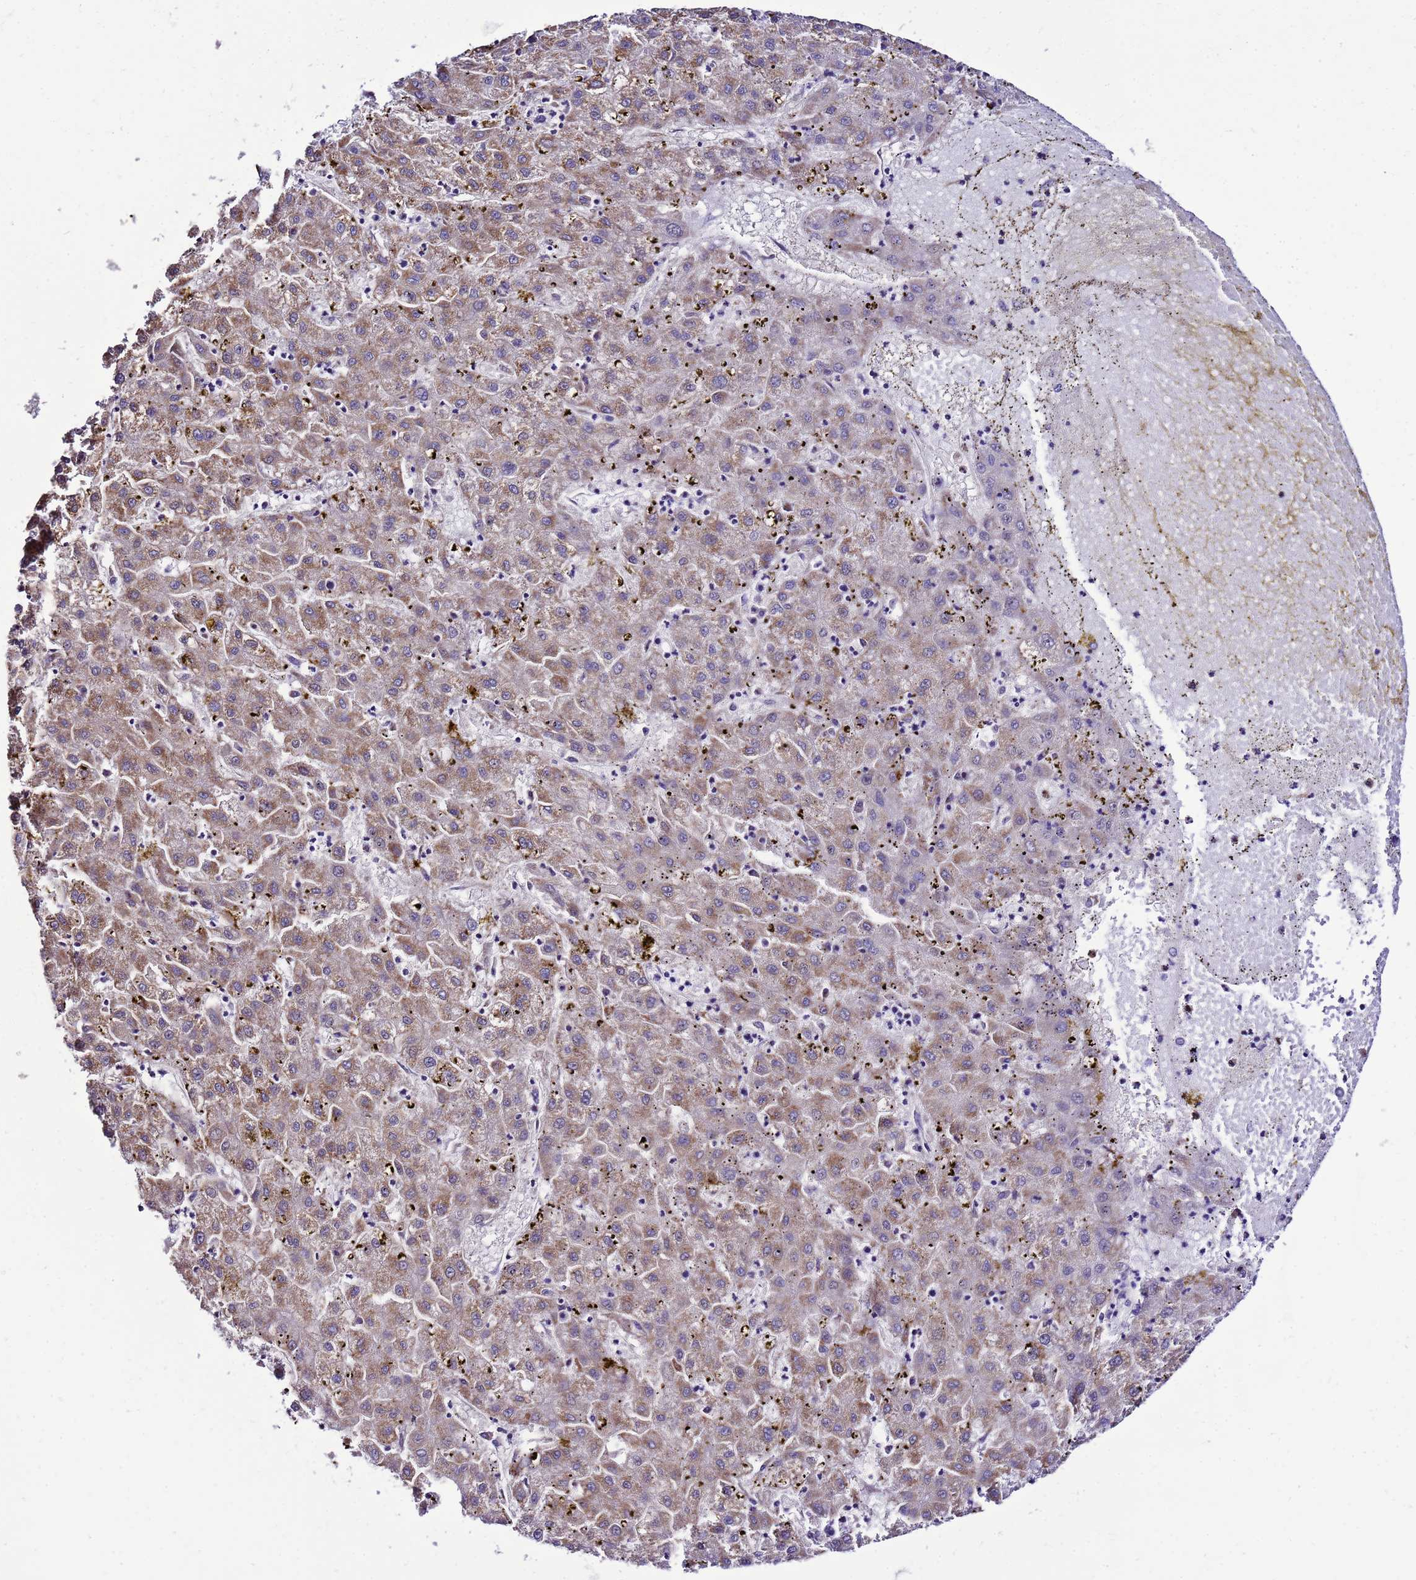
{"staining": {"intensity": "moderate", "quantity": ">75%", "location": "cytoplasmic/membranous"}, "tissue": "liver cancer", "cell_type": "Tumor cells", "image_type": "cancer", "snomed": [{"axis": "morphology", "description": "Carcinoma, Hepatocellular, NOS"}, {"axis": "topography", "description": "Liver"}], "caption": "A brown stain labels moderate cytoplasmic/membranous positivity of a protein in human liver cancer tumor cells. (DAB IHC, brown staining for protein, blue staining for nuclei).", "gene": "DPH6", "patient": {"sex": "male", "age": 72}}